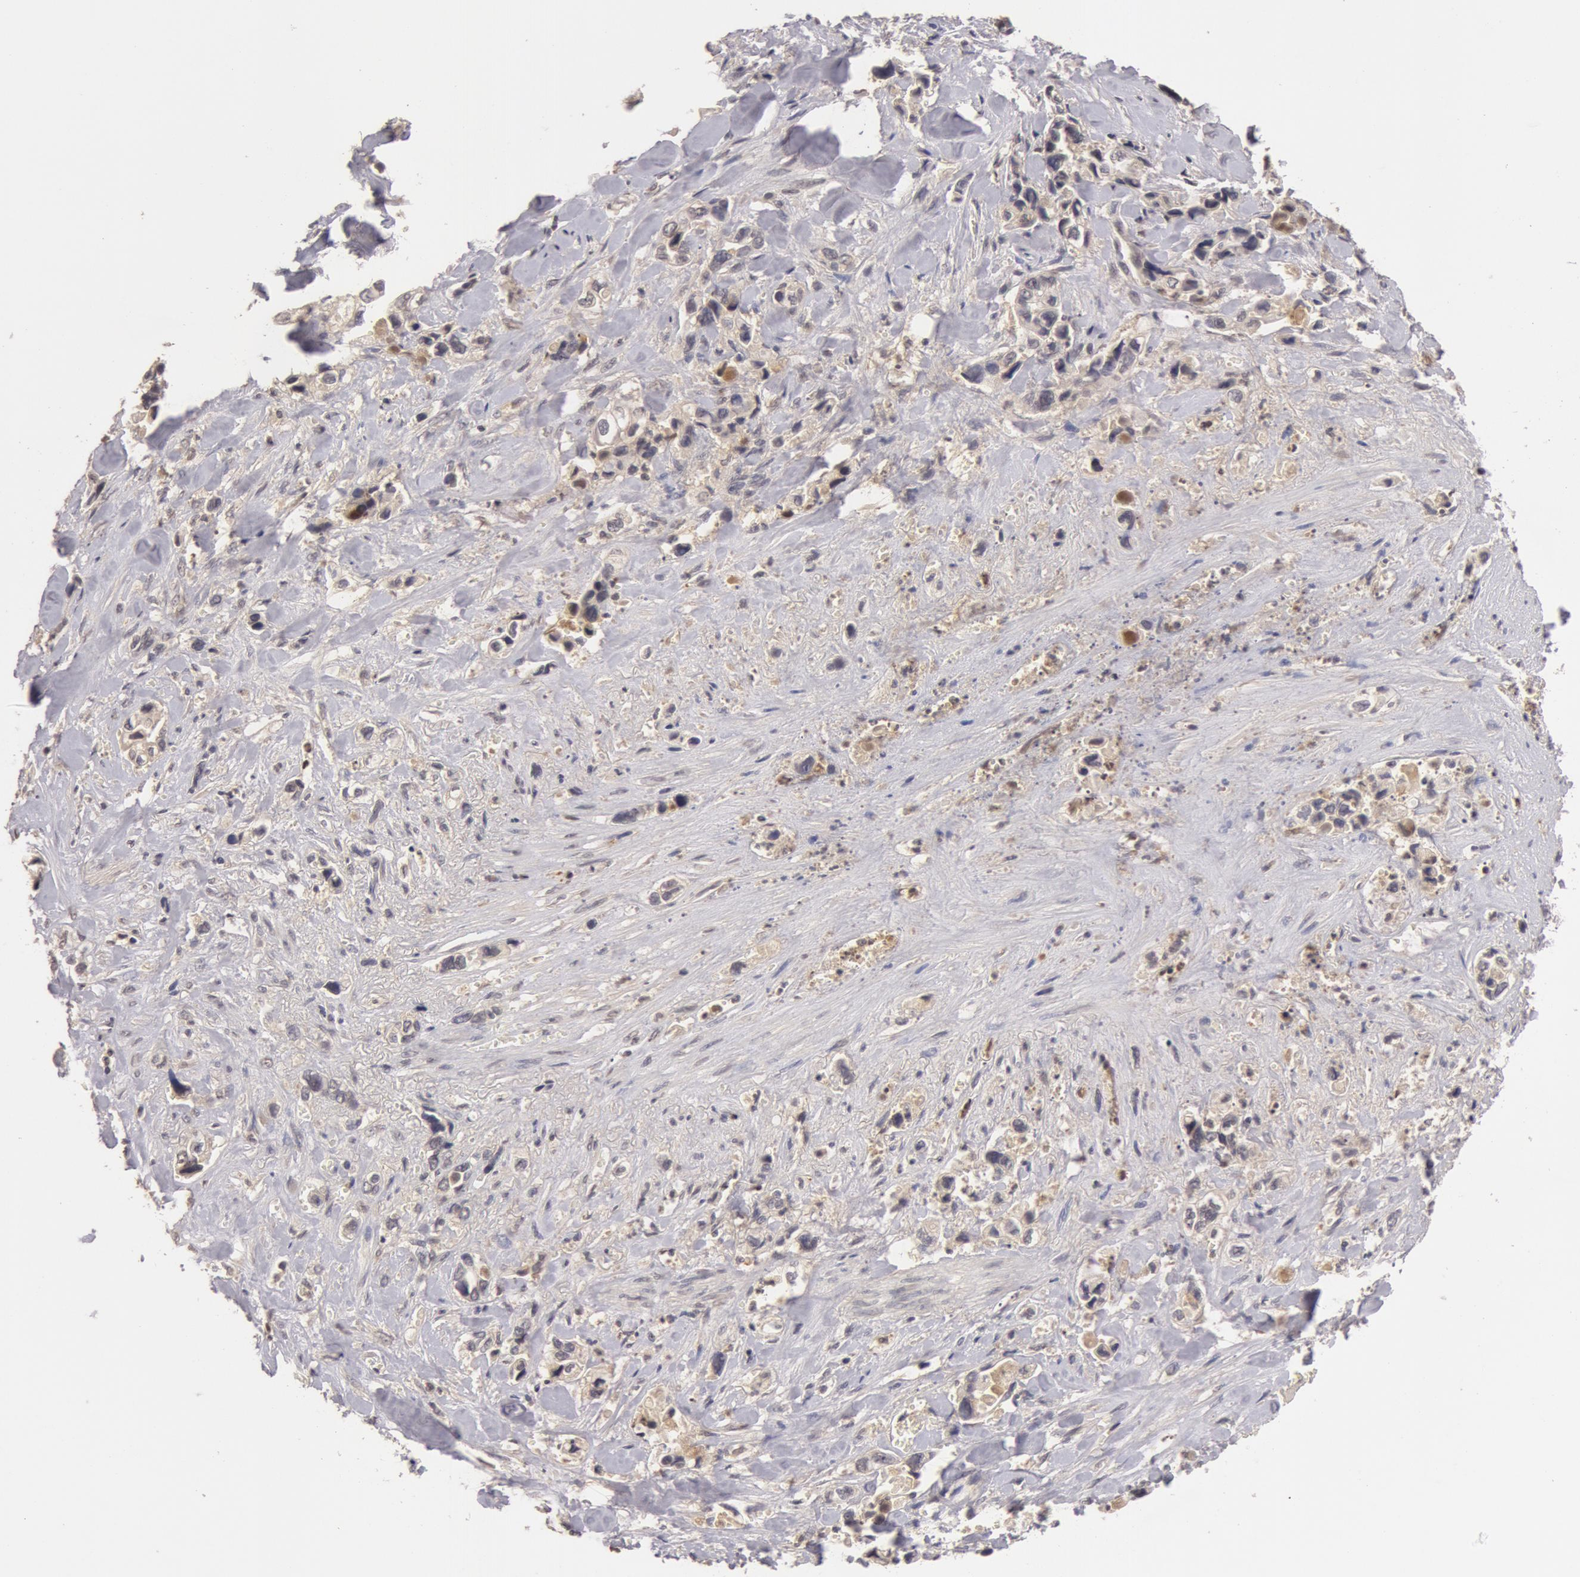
{"staining": {"intensity": "weak", "quantity": ">75%", "location": "cytoplasmic/membranous"}, "tissue": "pancreatic cancer", "cell_type": "Tumor cells", "image_type": "cancer", "snomed": [{"axis": "morphology", "description": "Adenocarcinoma, NOS"}, {"axis": "topography", "description": "Pancreas"}], "caption": "The photomicrograph reveals staining of pancreatic cancer, revealing weak cytoplasmic/membranous protein staining (brown color) within tumor cells.", "gene": "BCHE", "patient": {"sex": "male", "age": 69}}